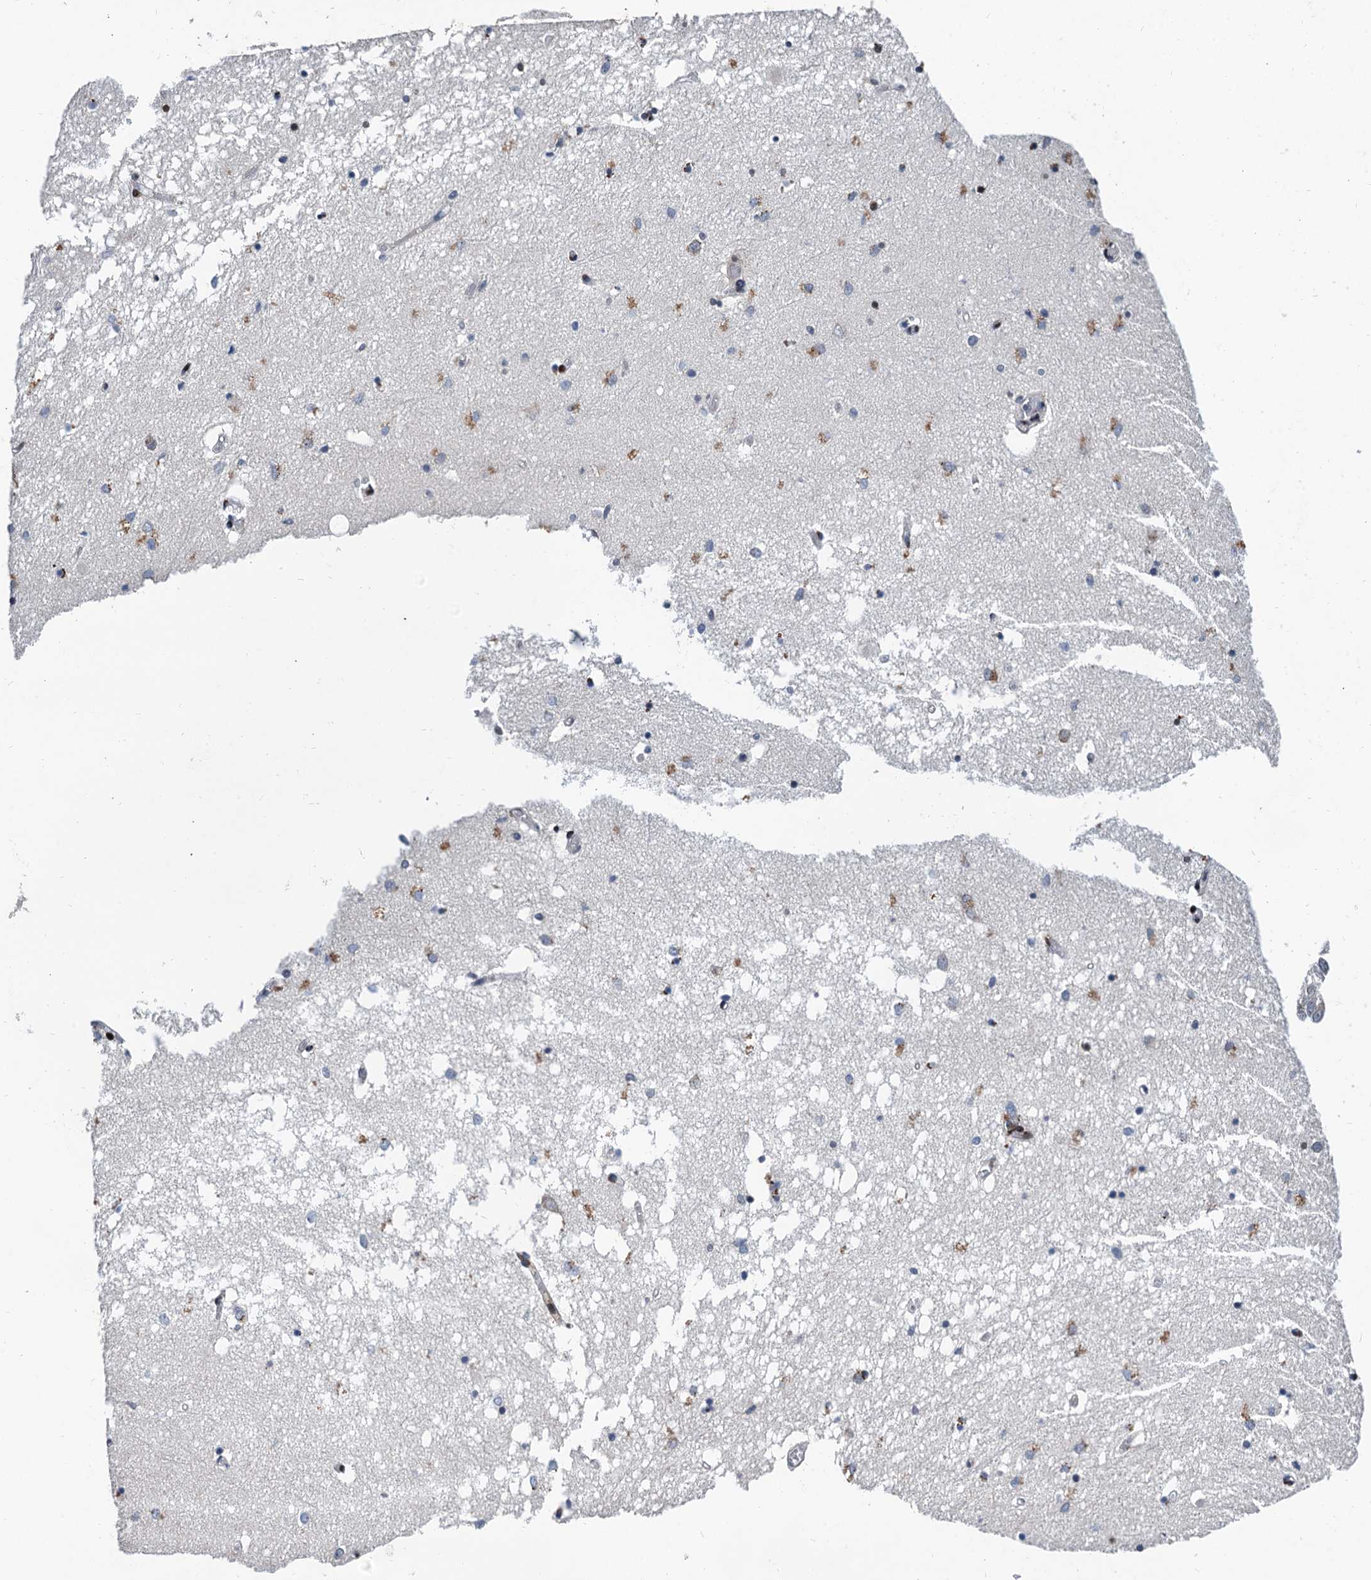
{"staining": {"intensity": "moderate", "quantity": "<25%", "location": "nuclear"}, "tissue": "hippocampus", "cell_type": "Glial cells", "image_type": "normal", "snomed": [{"axis": "morphology", "description": "Normal tissue, NOS"}, {"axis": "topography", "description": "Hippocampus"}], "caption": "Immunohistochemical staining of normal human hippocampus reveals moderate nuclear protein positivity in about <25% of glial cells.", "gene": "FAM217B", "patient": {"sex": "male", "age": 70}}